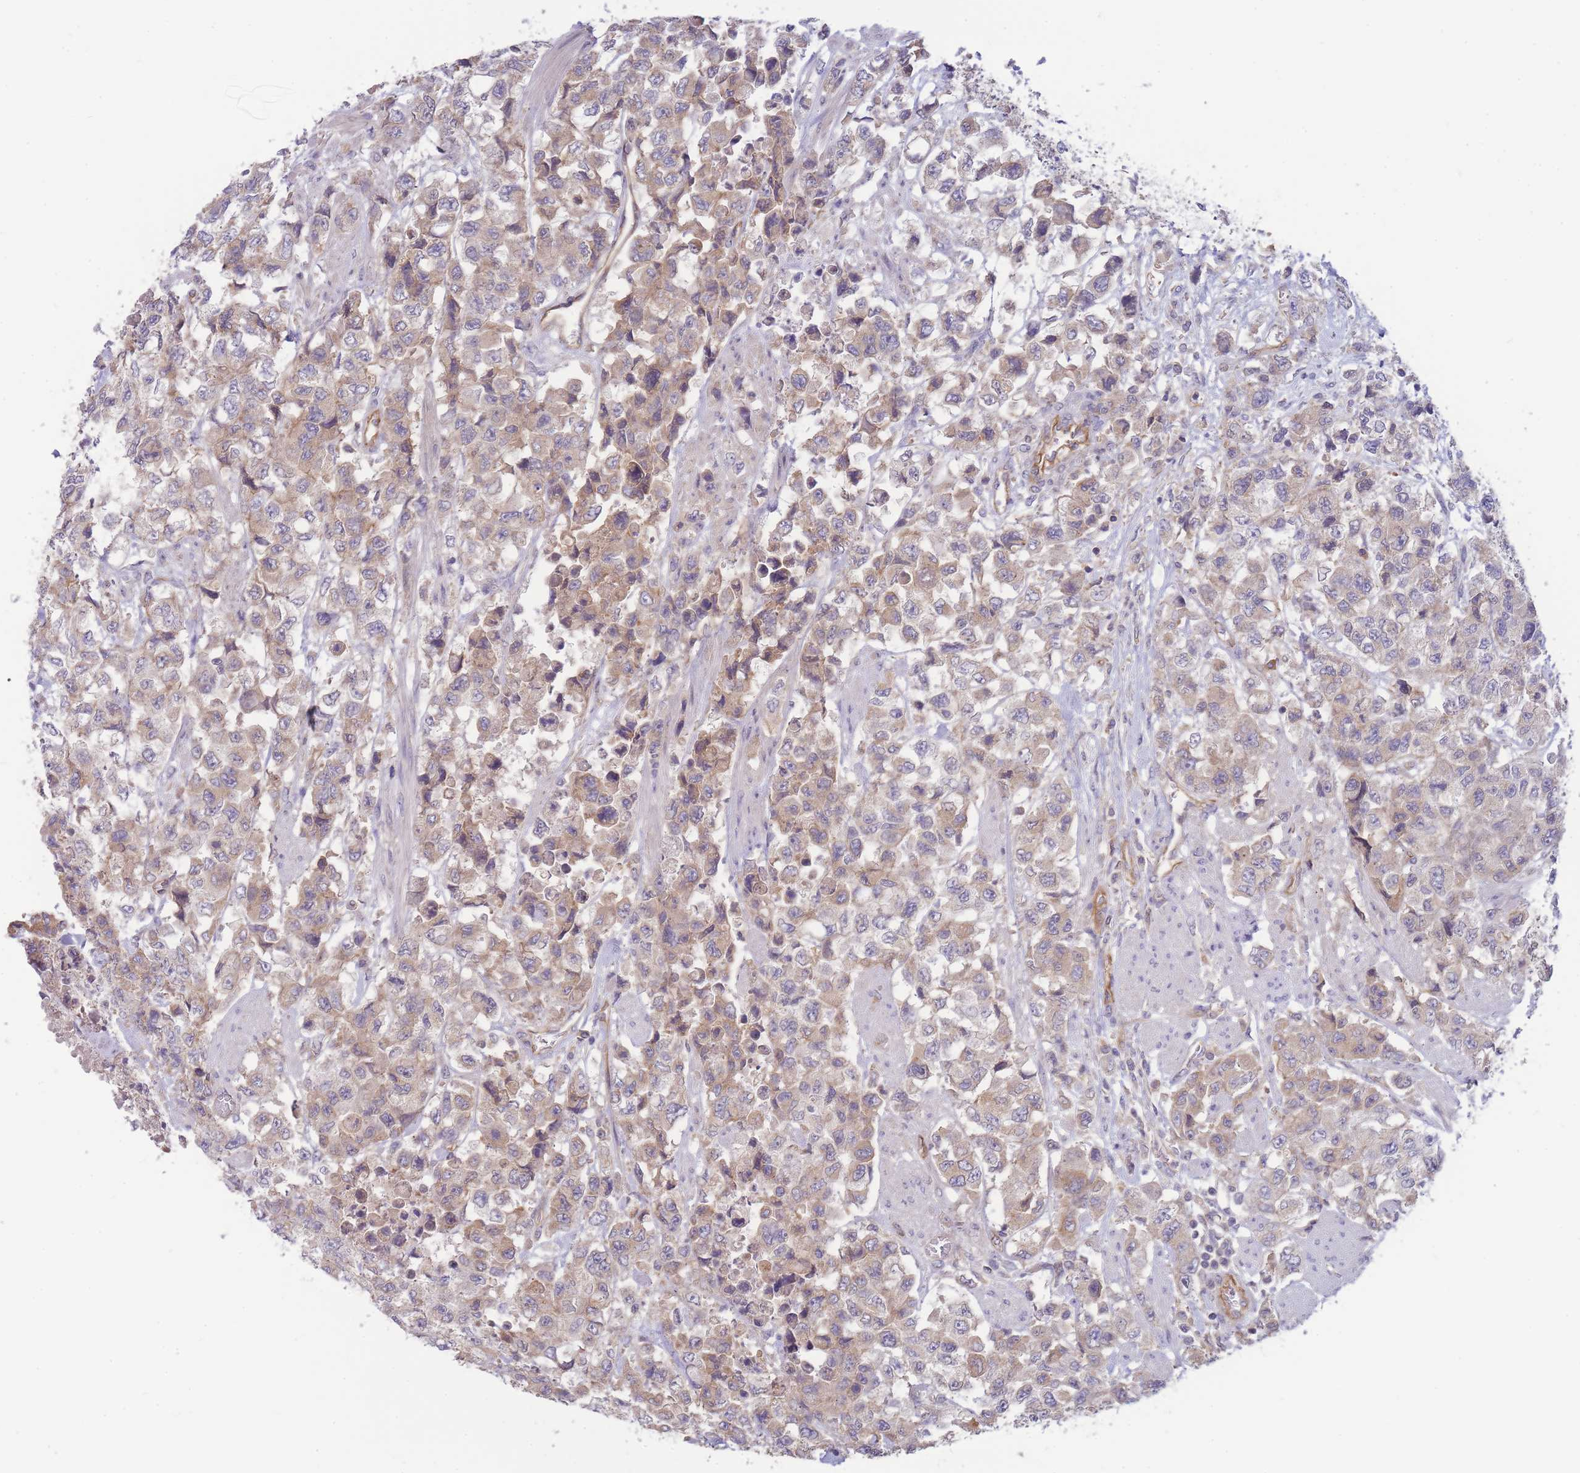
{"staining": {"intensity": "weak", "quantity": ">75%", "location": "cytoplasmic/membranous"}, "tissue": "urothelial cancer", "cell_type": "Tumor cells", "image_type": "cancer", "snomed": [{"axis": "morphology", "description": "Urothelial carcinoma, High grade"}, {"axis": "topography", "description": "Urinary bladder"}], "caption": "High-grade urothelial carcinoma tissue demonstrates weak cytoplasmic/membranous expression in approximately >75% of tumor cells, visualized by immunohistochemistry.", "gene": "NDUFAF5", "patient": {"sex": "female", "age": 78}}